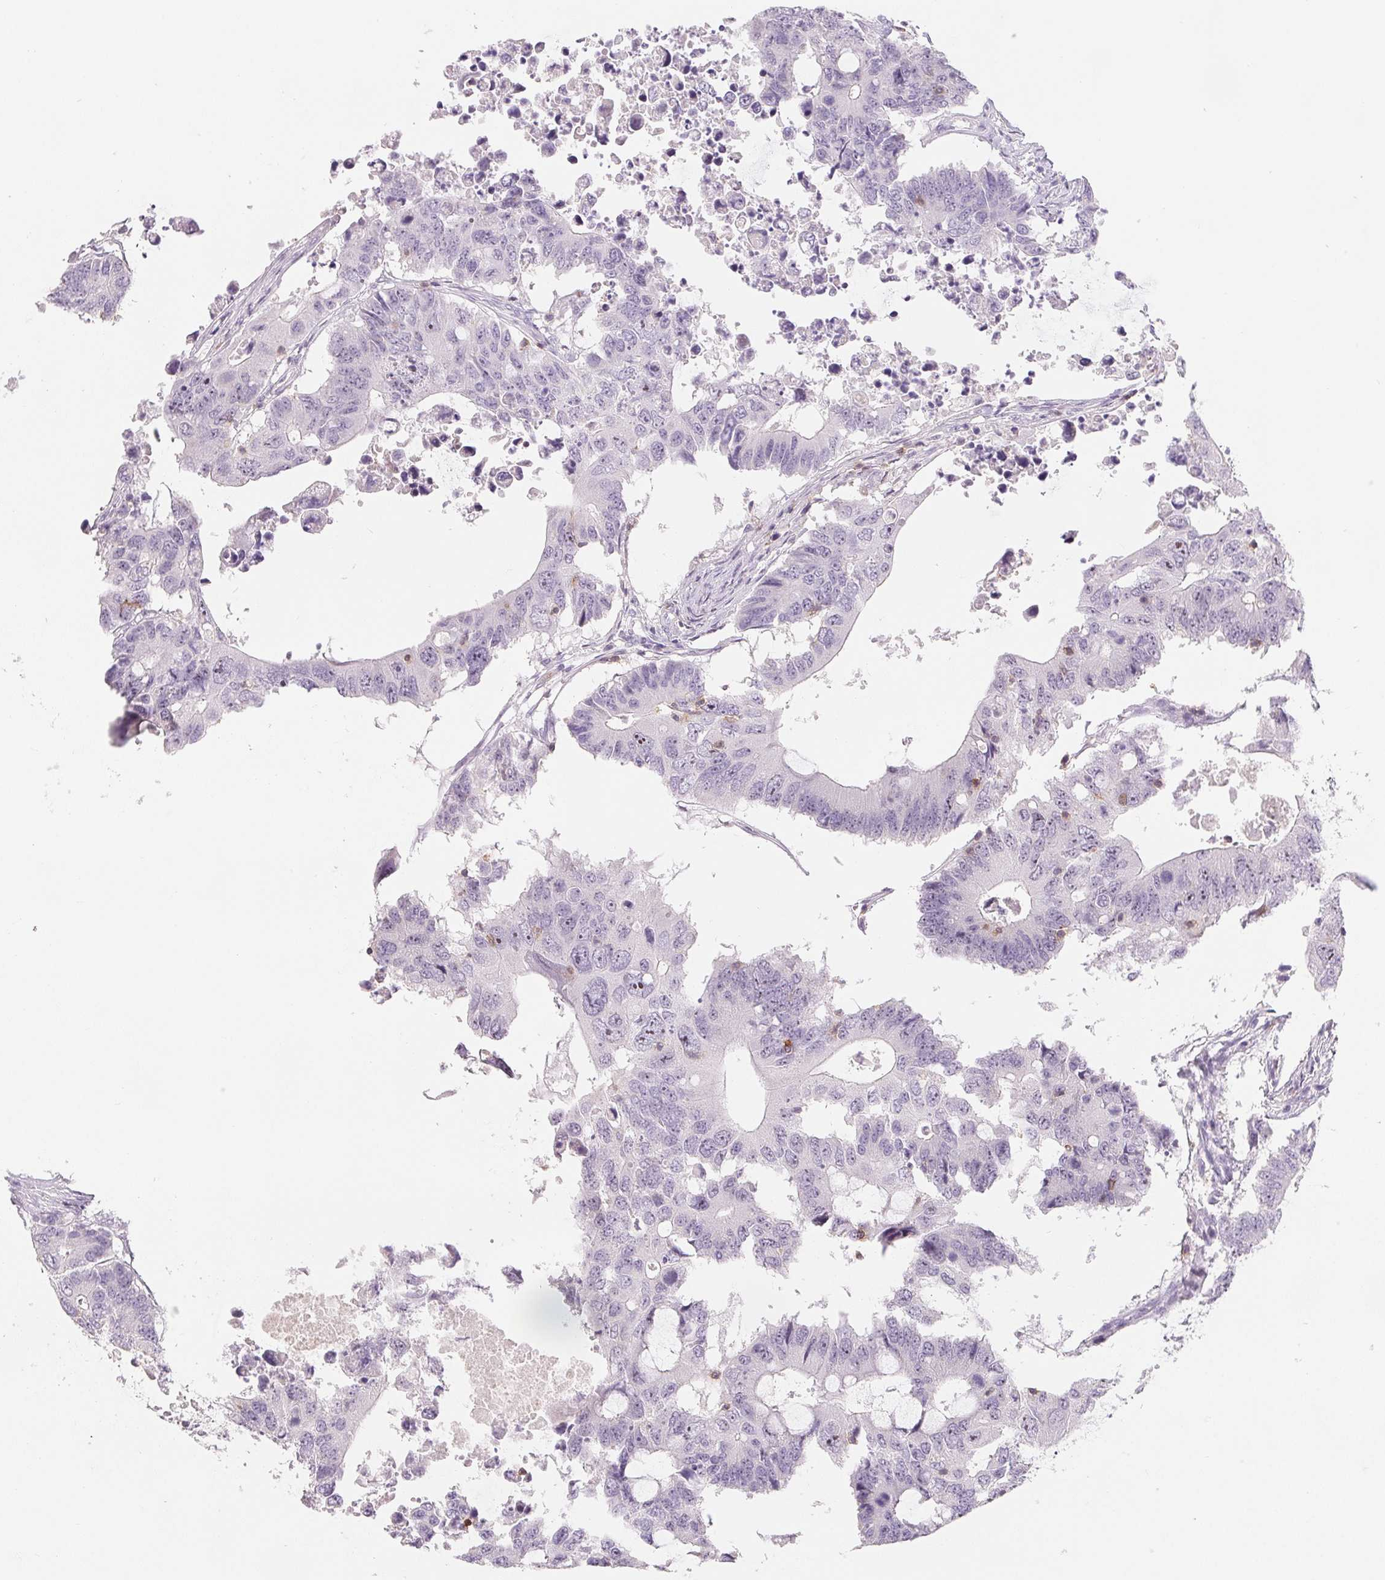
{"staining": {"intensity": "negative", "quantity": "none", "location": "none"}, "tissue": "colorectal cancer", "cell_type": "Tumor cells", "image_type": "cancer", "snomed": [{"axis": "morphology", "description": "Adenocarcinoma, NOS"}, {"axis": "topography", "description": "Colon"}], "caption": "High power microscopy photomicrograph of an immunohistochemistry (IHC) photomicrograph of colorectal cancer (adenocarcinoma), revealing no significant expression in tumor cells. (DAB (3,3'-diaminobenzidine) IHC visualized using brightfield microscopy, high magnification).", "gene": "CD69", "patient": {"sex": "male", "age": 71}}